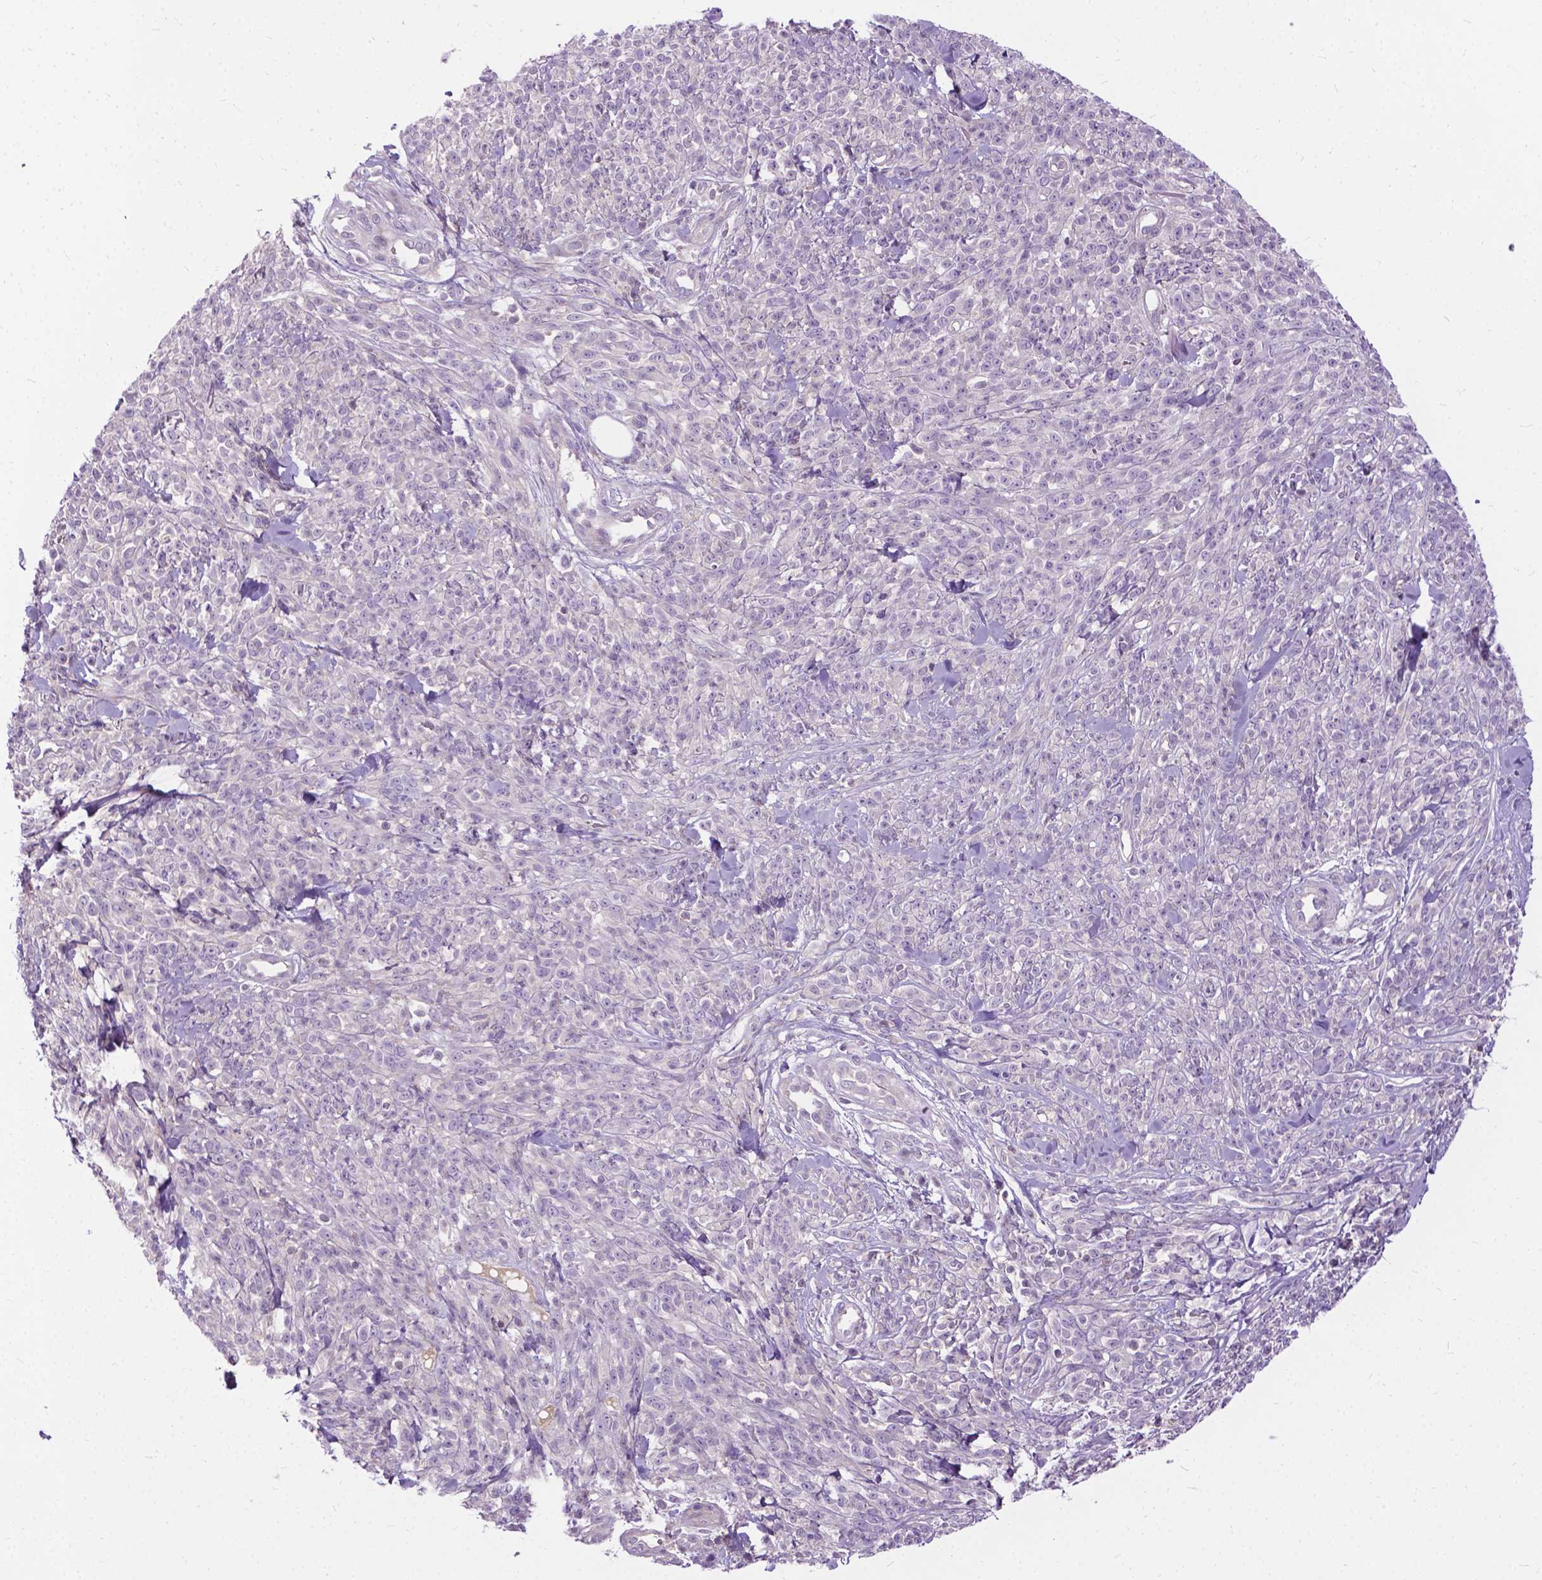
{"staining": {"intensity": "negative", "quantity": "none", "location": "none"}, "tissue": "melanoma", "cell_type": "Tumor cells", "image_type": "cancer", "snomed": [{"axis": "morphology", "description": "Malignant melanoma, NOS"}, {"axis": "topography", "description": "Skin"}, {"axis": "topography", "description": "Skin of trunk"}], "caption": "Human melanoma stained for a protein using immunohistochemistry demonstrates no positivity in tumor cells.", "gene": "JAK3", "patient": {"sex": "male", "age": 74}}